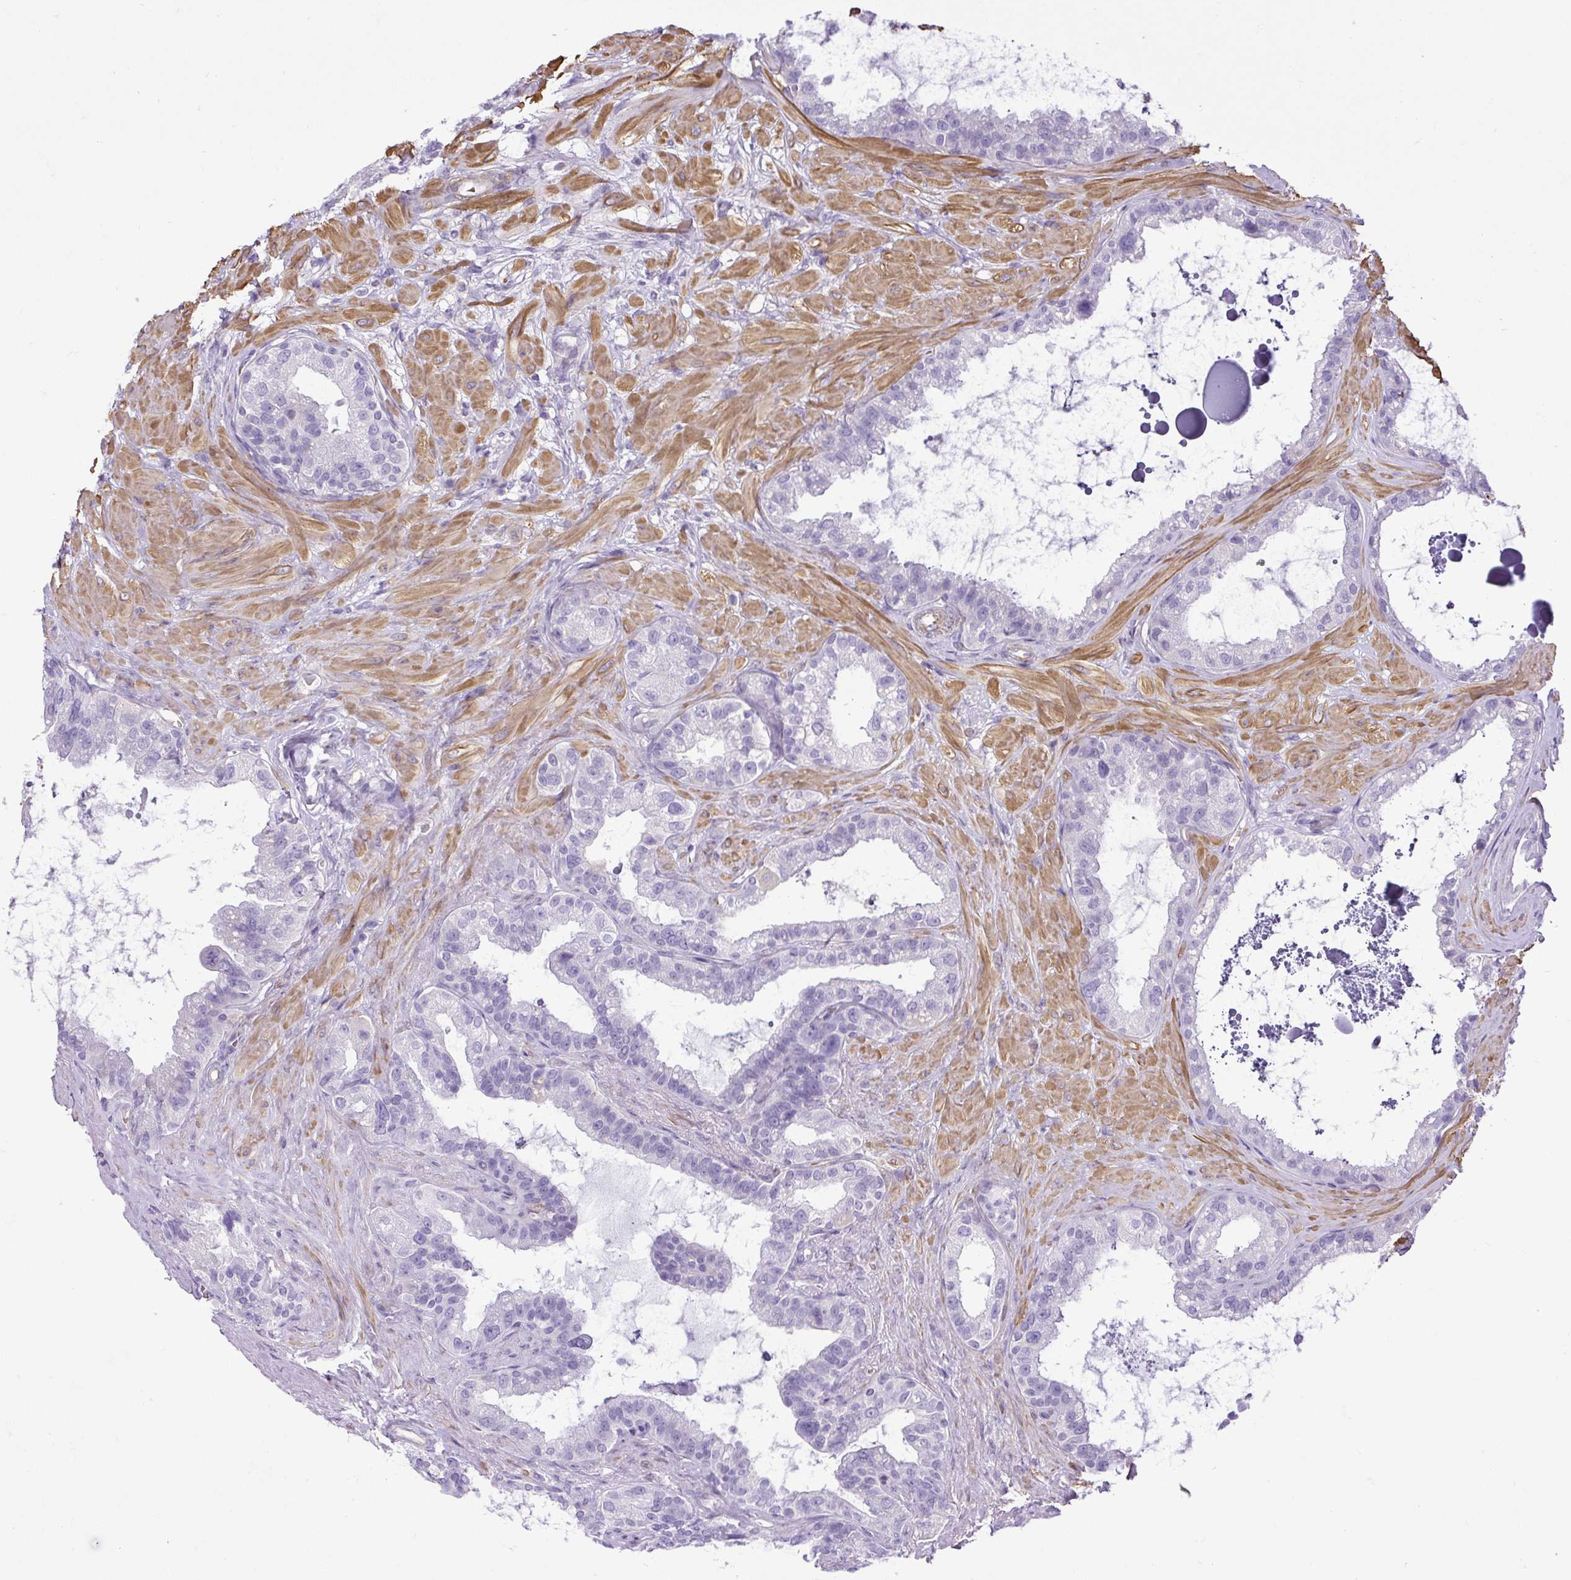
{"staining": {"intensity": "negative", "quantity": "none", "location": "none"}, "tissue": "seminal vesicle", "cell_type": "Glandular cells", "image_type": "normal", "snomed": [{"axis": "morphology", "description": "Normal tissue, NOS"}, {"axis": "topography", "description": "Seminal veicle"}, {"axis": "topography", "description": "Peripheral nerve tissue"}], "caption": "Immunohistochemistry of unremarkable seminal vesicle reveals no expression in glandular cells.", "gene": "VWA7", "patient": {"sex": "male", "age": 76}}